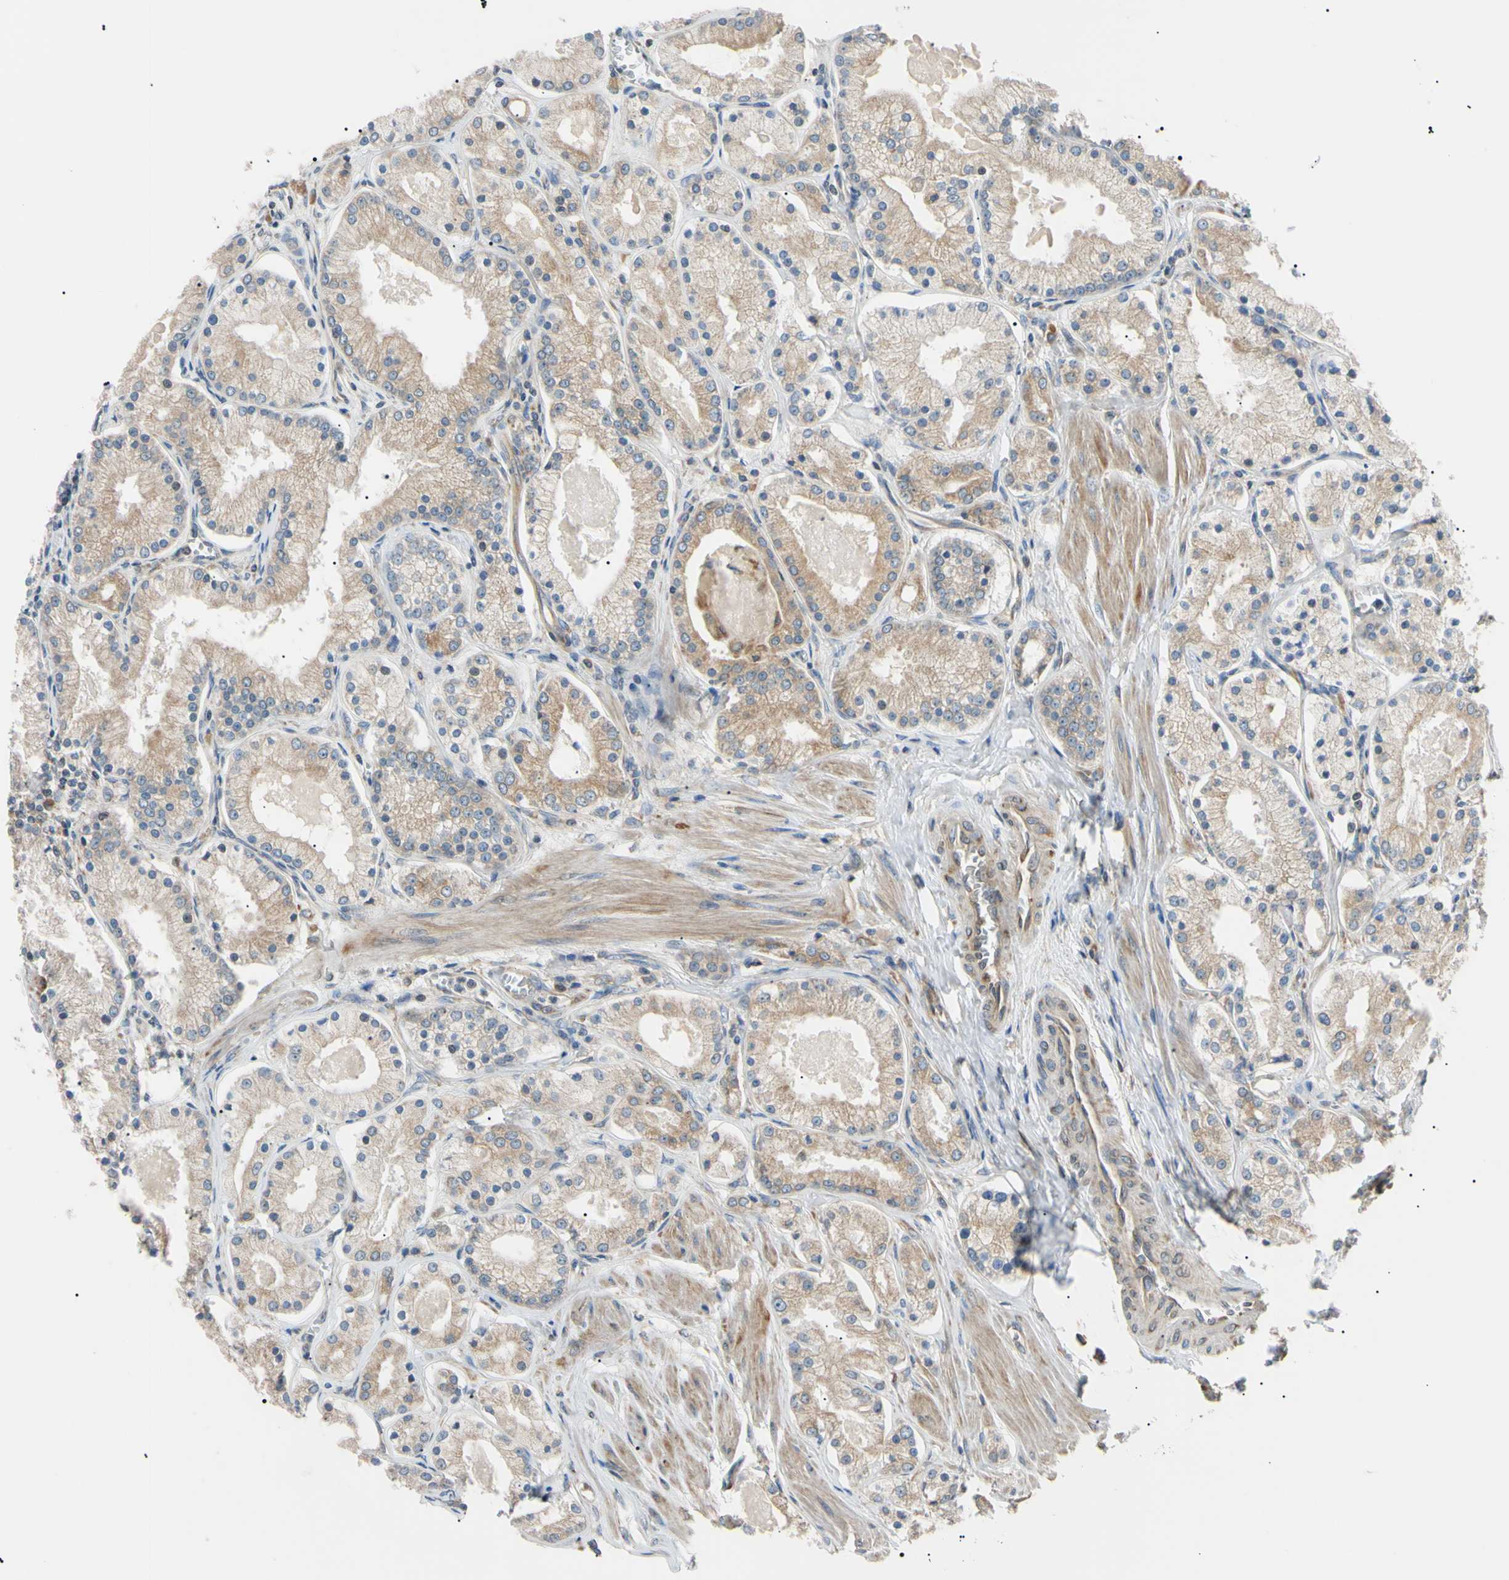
{"staining": {"intensity": "weak", "quantity": "25%-75%", "location": "cytoplasmic/membranous"}, "tissue": "prostate cancer", "cell_type": "Tumor cells", "image_type": "cancer", "snomed": [{"axis": "morphology", "description": "Adenocarcinoma, High grade"}, {"axis": "topography", "description": "Prostate"}], "caption": "Immunohistochemical staining of human adenocarcinoma (high-grade) (prostate) displays weak cytoplasmic/membranous protein staining in about 25%-75% of tumor cells. Using DAB (3,3'-diaminobenzidine) (brown) and hematoxylin (blue) stains, captured at high magnification using brightfield microscopy.", "gene": "VAPA", "patient": {"sex": "male", "age": 66}}